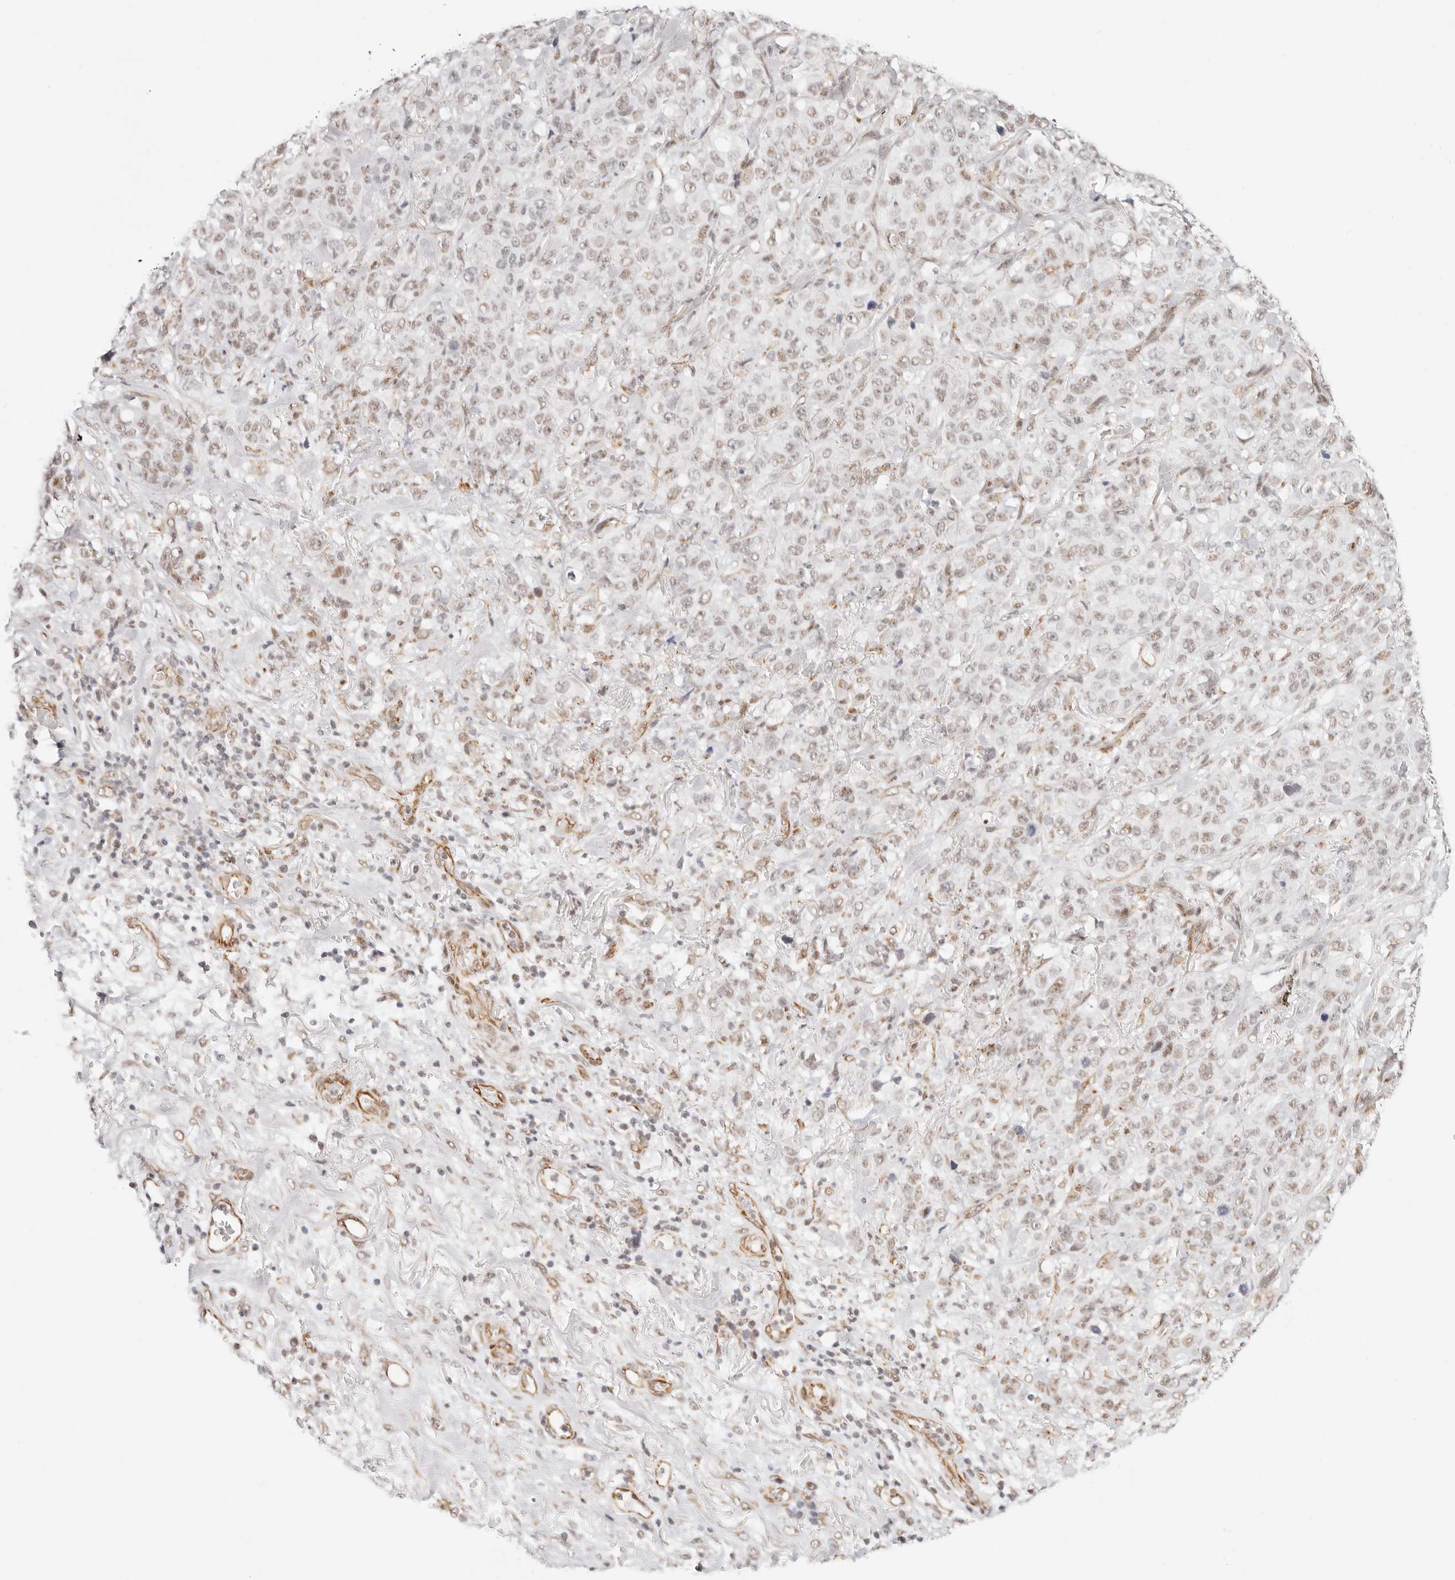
{"staining": {"intensity": "weak", "quantity": ">75%", "location": "nuclear"}, "tissue": "stomach cancer", "cell_type": "Tumor cells", "image_type": "cancer", "snomed": [{"axis": "morphology", "description": "Adenocarcinoma, NOS"}, {"axis": "topography", "description": "Stomach"}], "caption": "Immunohistochemistry (DAB) staining of human stomach adenocarcinoma demonstrates weak nuclear protein expression in approximately >75% of tumor cells.", "gene": "ZC3H11A", "patient": {"sex": "male", "age": 48}}